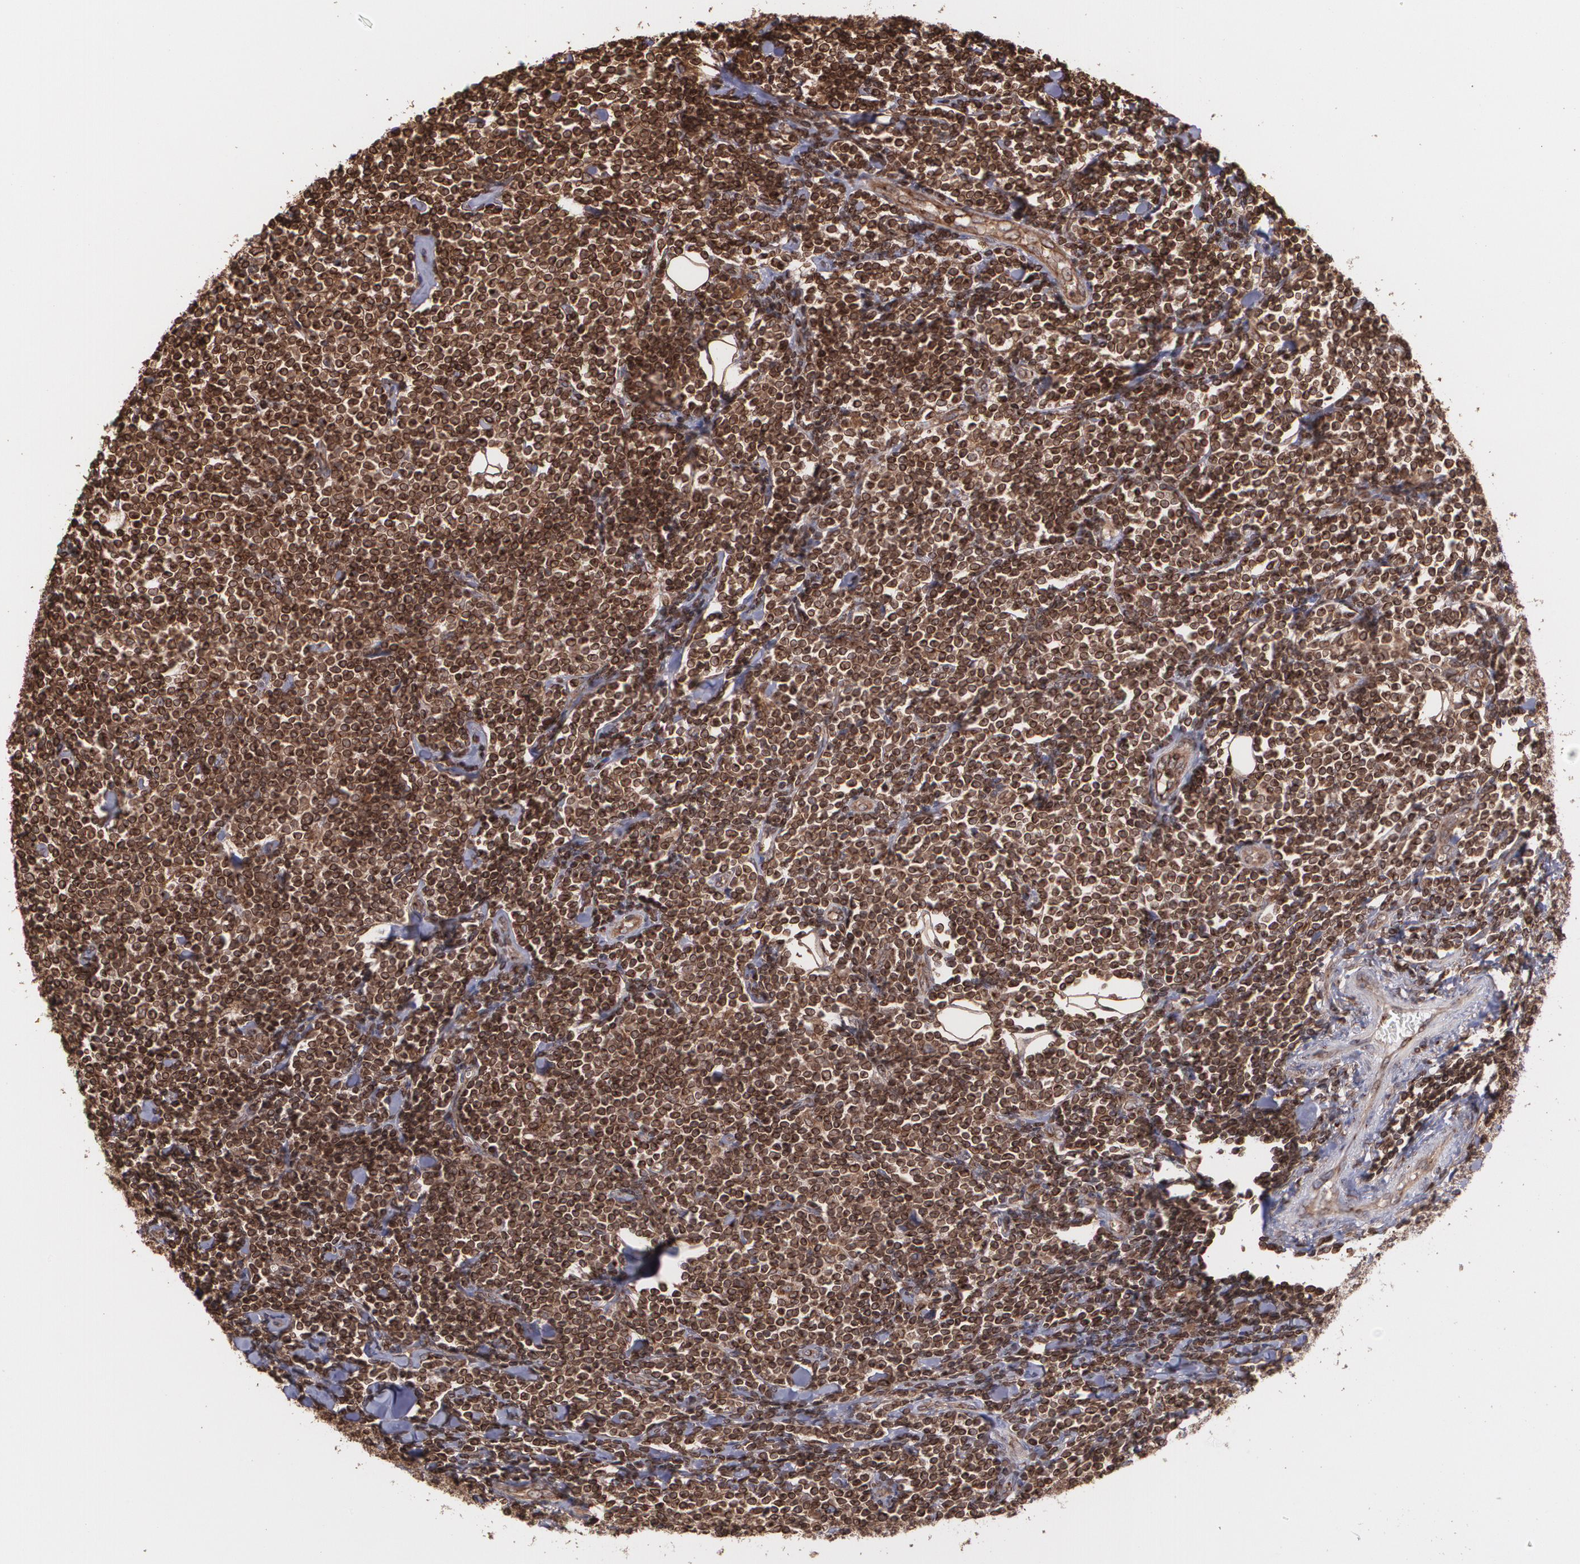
{"staining": {"intensity": "strong", "quantity": ">75%", "location": "cytoplasmic/membranous"}, "tissue": "lymphoma", "cell_type": "Tumor cells", "image_type": "cancer", "snomed": [{"axis": "morphology", "description": "Malignant lymphoma, non-Hodgkin's type, Low grade"}, {"axis": "topography", "description": "Soft tissue"}], "caption": "Protein expression analysis of lymphoma demonstrates strong cytoplasmic/membranous expression in about >75% of tumor cells.", "gene": "TRIP11", "patient": {"sex": "male", "age": 92}}